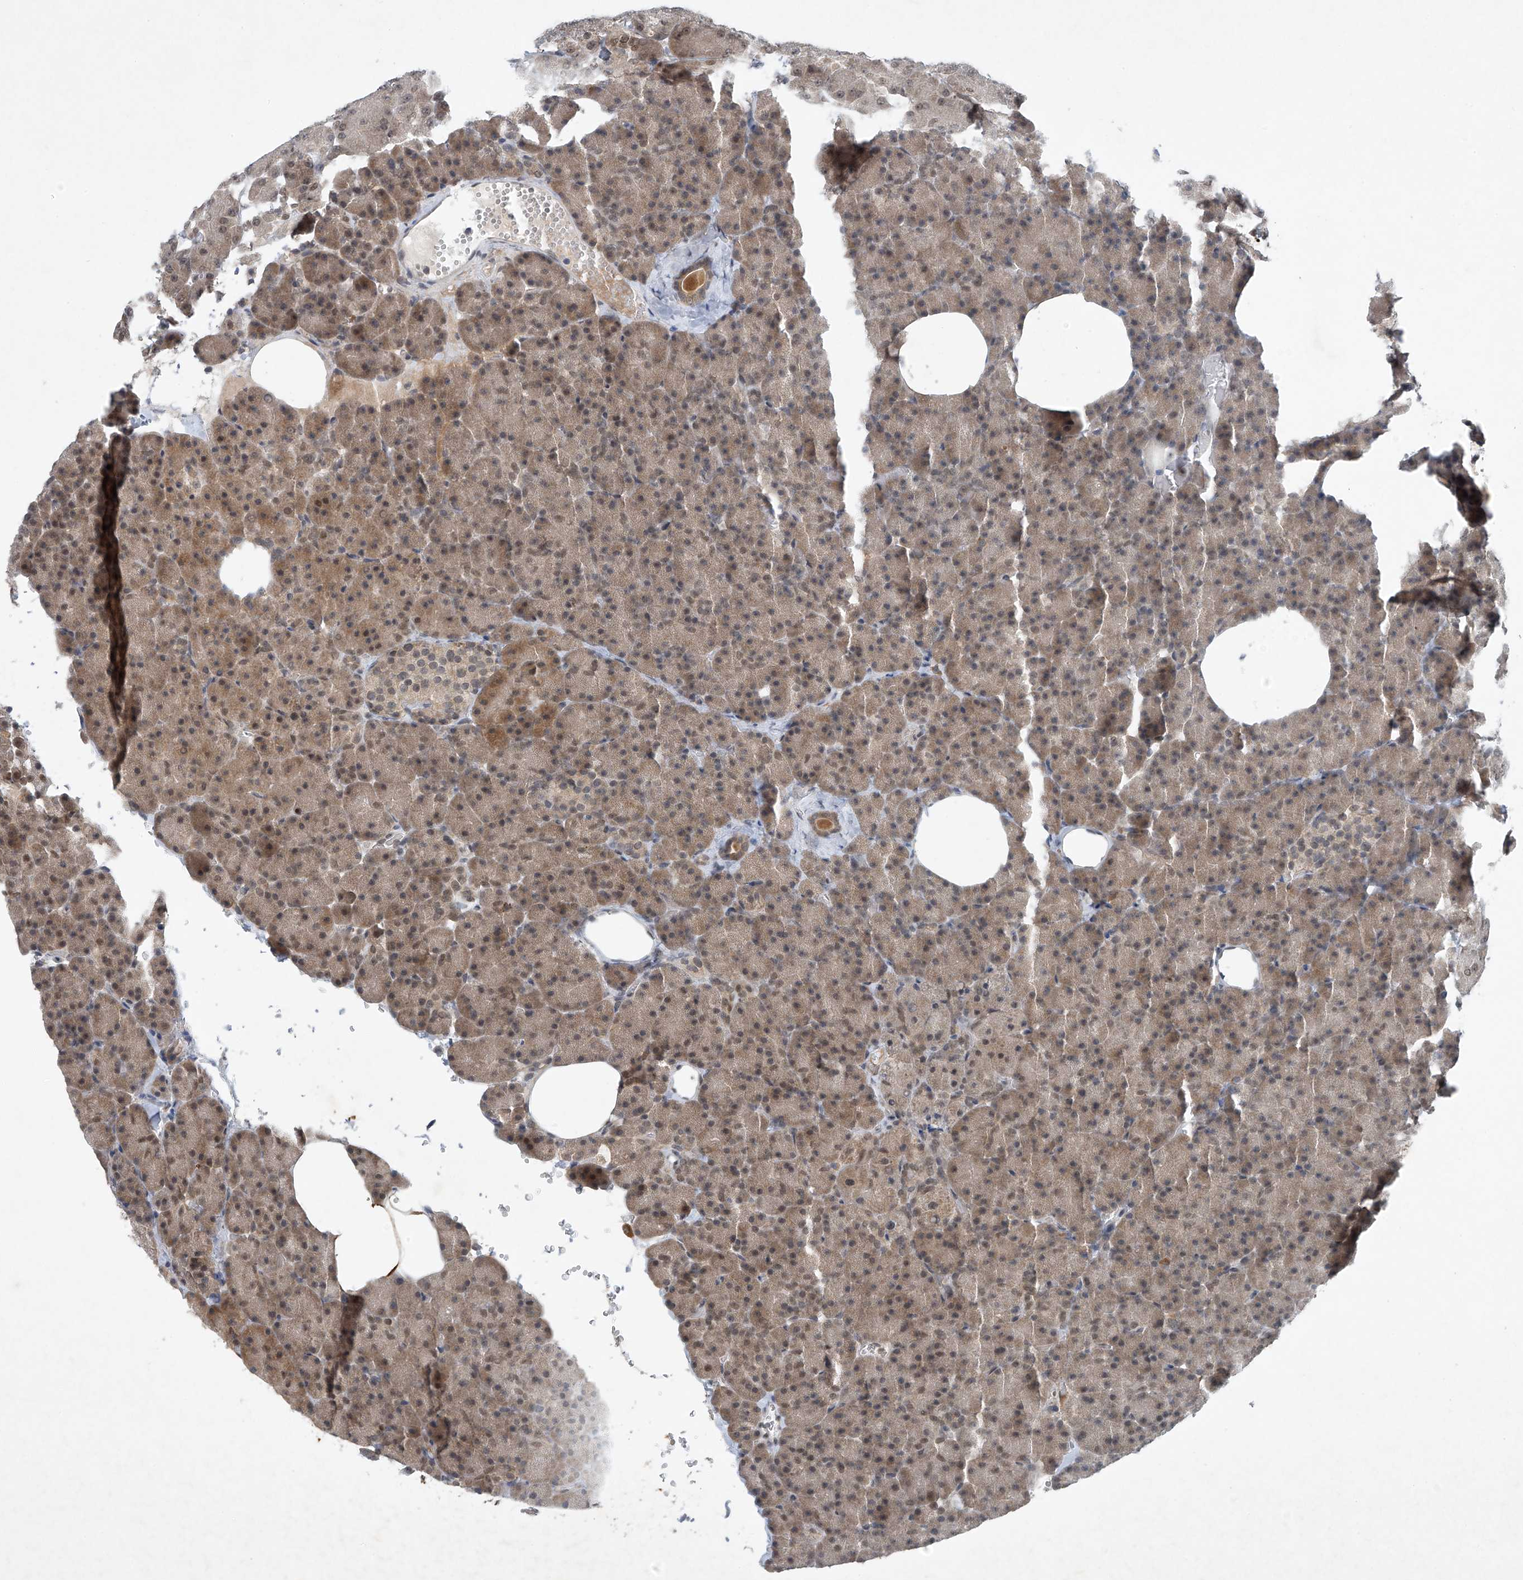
{"staining": {"intensity": "moderate", "quantity": "25%-75%", "location": "cytoplasmic/membranous,nuclear"}, "tissue": "pancreas", "cell_type": "Exocrine glandular cells", "image_type": "normal", "snomed": [{"axis": "morphology", "description": "Normal tissue, NOS"}, {"axis": "morphology", "description": "Carcinoid, malignant, NOS"}, {"axis": "topography", "description": "Pancreas"}], "caption": "Immunohistochemical staining of unremarkable human pancreas displays 25%-75% levels of moderate cytoplasmic/membranous,nuclear protein expression in approximately 25%-75% of exocrine glandular cells. Nuclei are stained in blue.", "gene": "TAF8", "patient": {"sex": "female", "age": 35}}